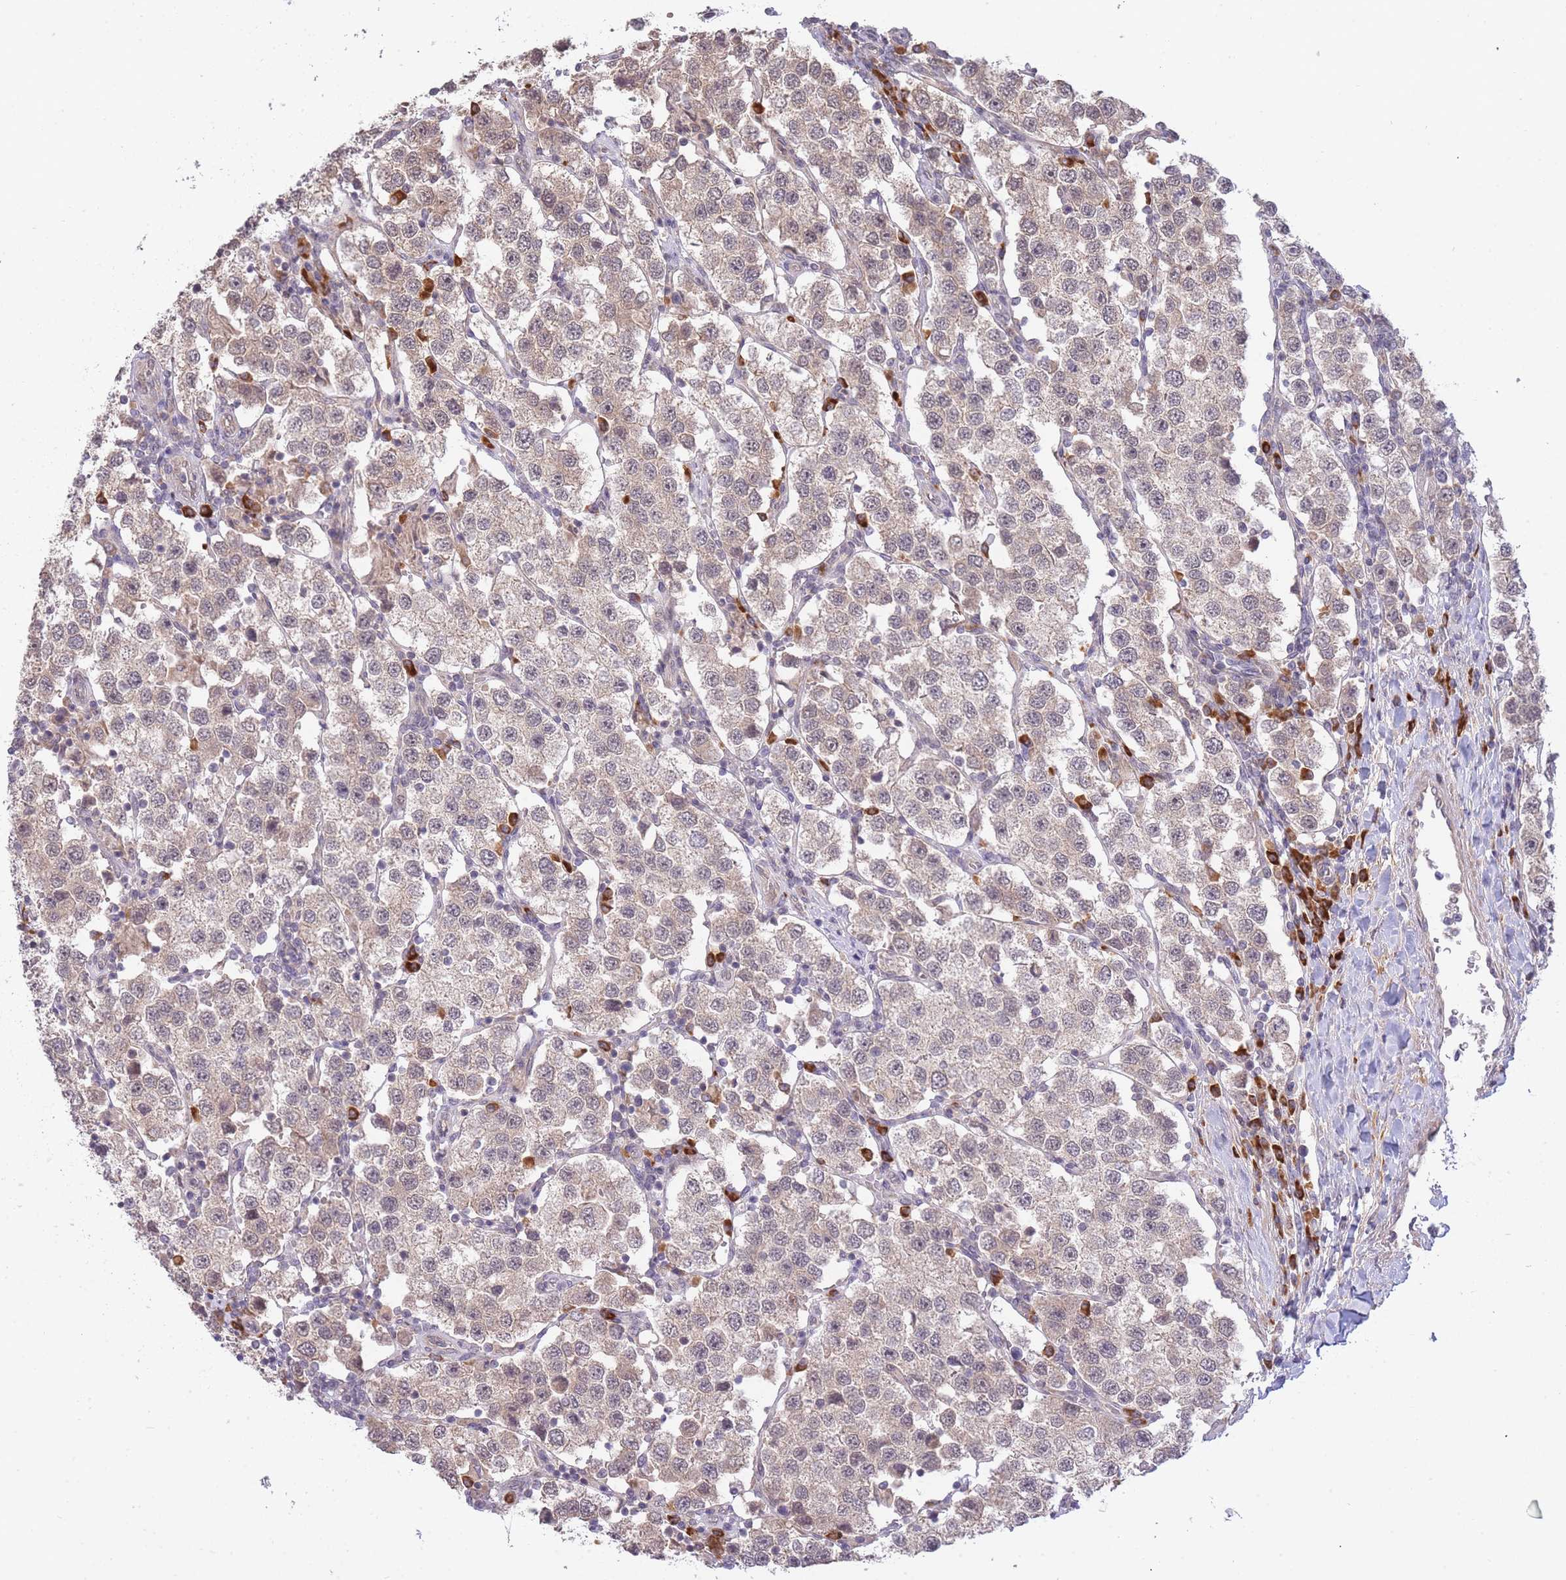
{"staining": {"intensity": "weak", "quantity": ">75%", "location": "cytoplasmic/membranous,nuclear"}, "tissue": "testis cancer", "cell_type": "Tumor cells", "image_type": "cancer", "snomed": [{"axis": "morphology", "description": "Seminoma, NOS"}, {"axis": "topography", "description": "Testis"}], "caption": "A photomicrograph of human seminoma (testis) stained for a protein displays weak cytoplasmic/membranous and nuclear brown staining in tumor cells. The protein is shown in brown color, while the nuclei are stained blue.", "gene": "SMC6", "patient": {"sex": "male", "age": 37}}